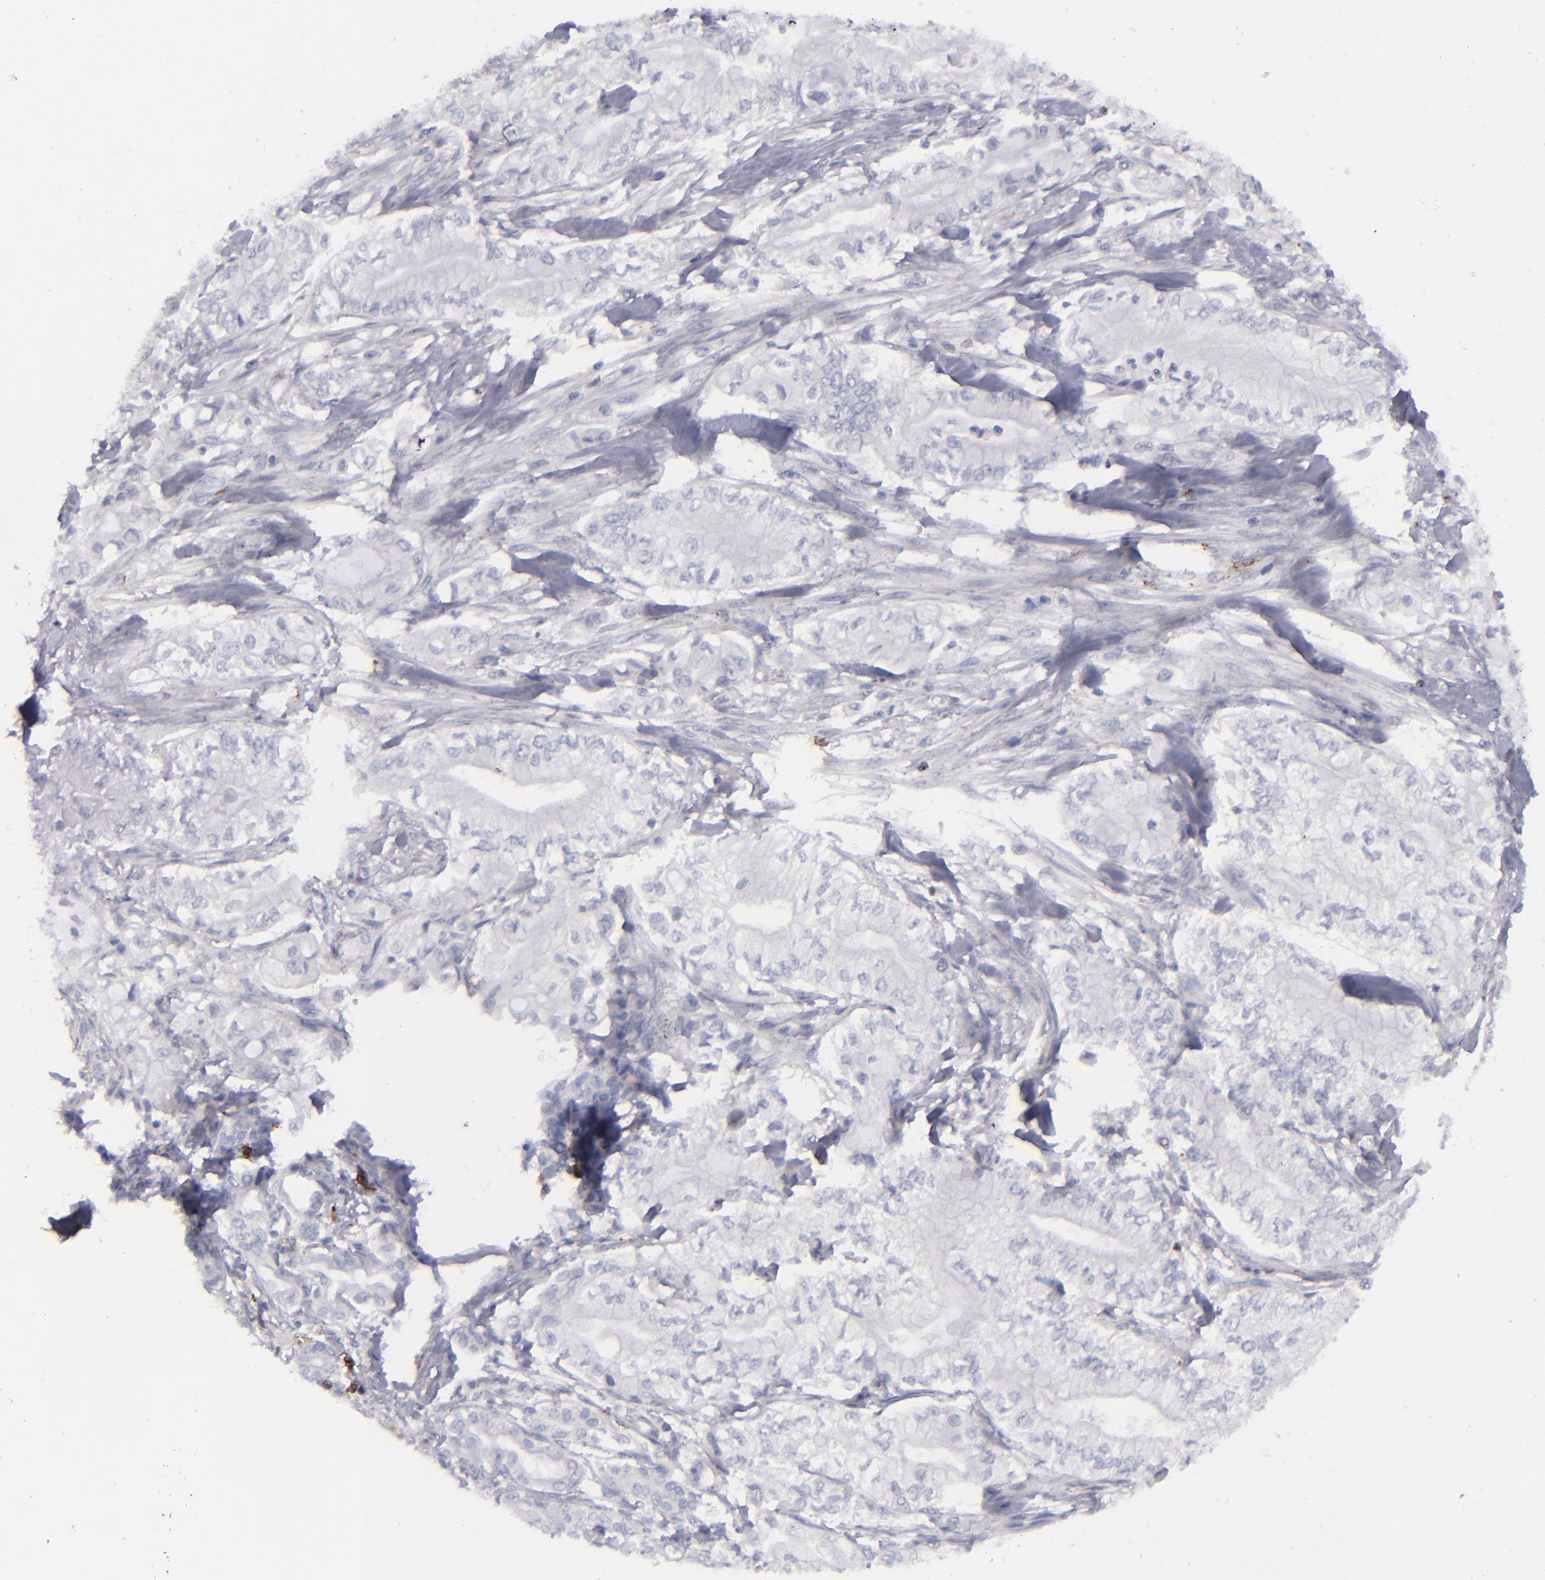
{"staining": {"intensity": "negative", "quantity": "none", "location": "none"}, "tissue": "pancreatic cancer", "cell_type": "Tumor cells", "image_type": "cancer", "snomed": [{"axis": "morphology", "description": "Adenocarcinoma, NOS"}, {"axis": "topography", "description": "Pancreas"}], "caption": "High magnification brightfield microscopy of pancreatic adenocarcinoma stained with DAB (brown) and counterstained with hematoxylin (blue): tumor cells show no significant staining.", "gene": "CD27", "patient": {"sex": "male", "age": 79}}